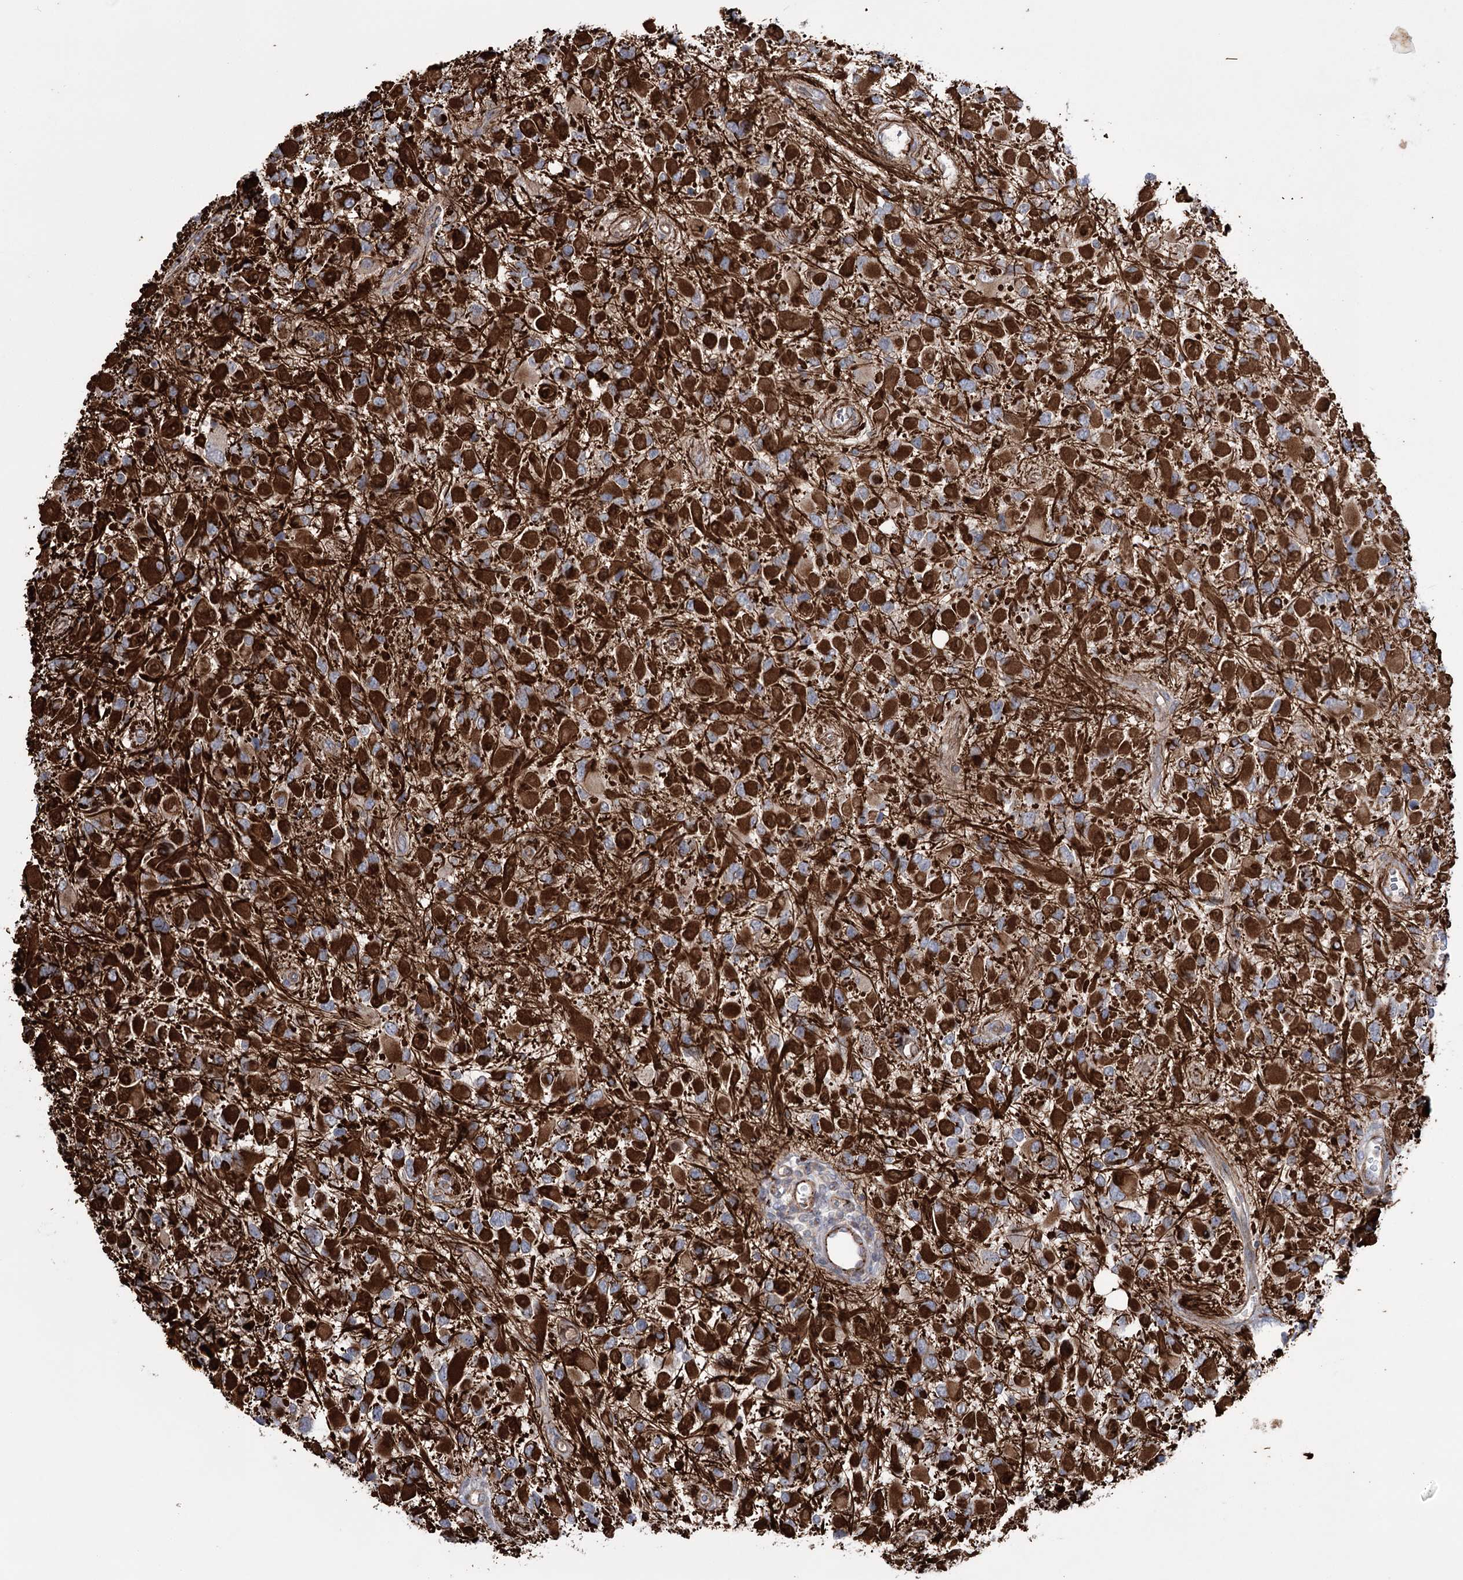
{"staining": {"intensity": "strong", "quantity": ">75%", "location": "cytoplasmic/membranous"}, "tissue": "glioma", "cell_type": "Tumor cells", "image_type": "cancer", "snomed": [{"axis": "morphology", "description": "Glioma, malignant, High grade"}, {"axis": "topography", "description": "Brain"}], "caption": "Glioma stained with immunohistochemistry (IHC) exhibits strong cytoplasmic/membranous positivity in about >75% of tumor cells.", "gene": "TRIM71", "patient": {"sex": "male", "age": 53}}